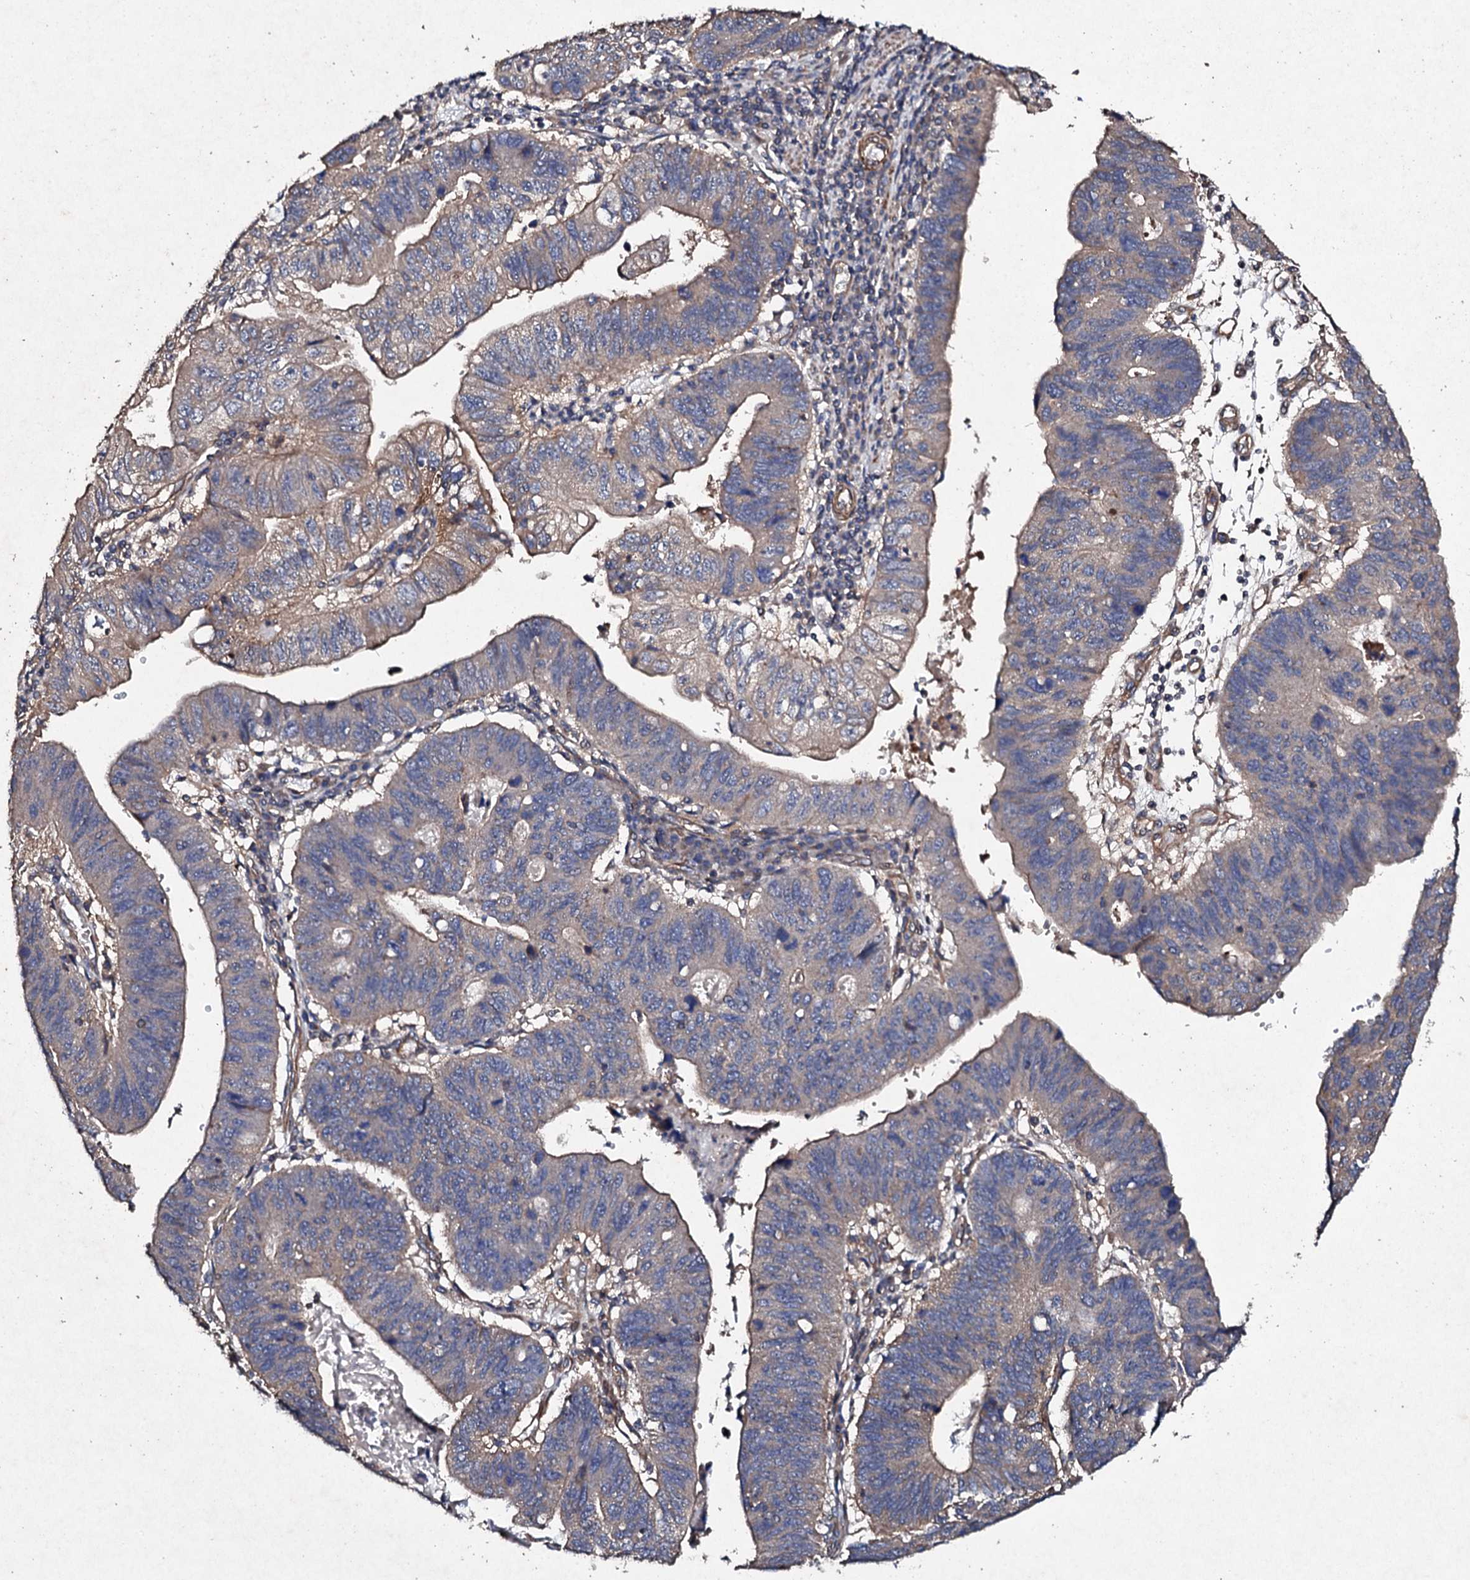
{"staining": {"intensity": "weak", "quantity": "25%-75%", "location": "cytoplasmic/membranous"}, "tissue": "stomach cancer", "cell_type": "Tumor cells", "image_type": "cancer", "snomed": [{"axis": "morphology", "description": "Adenocarcinoma, NOS"}, {"axis": "topography", "description": "Stomach"}], "caption": "Stomach cancer stained with DAB immunohistochemistry (IHC) demonstrates low levels of weak cytoplasmic/membranous expression in approximately 25%-75% of tumor cells.", "gene": "MOCOS", "patient": {"sex": "male", "age": 59}}